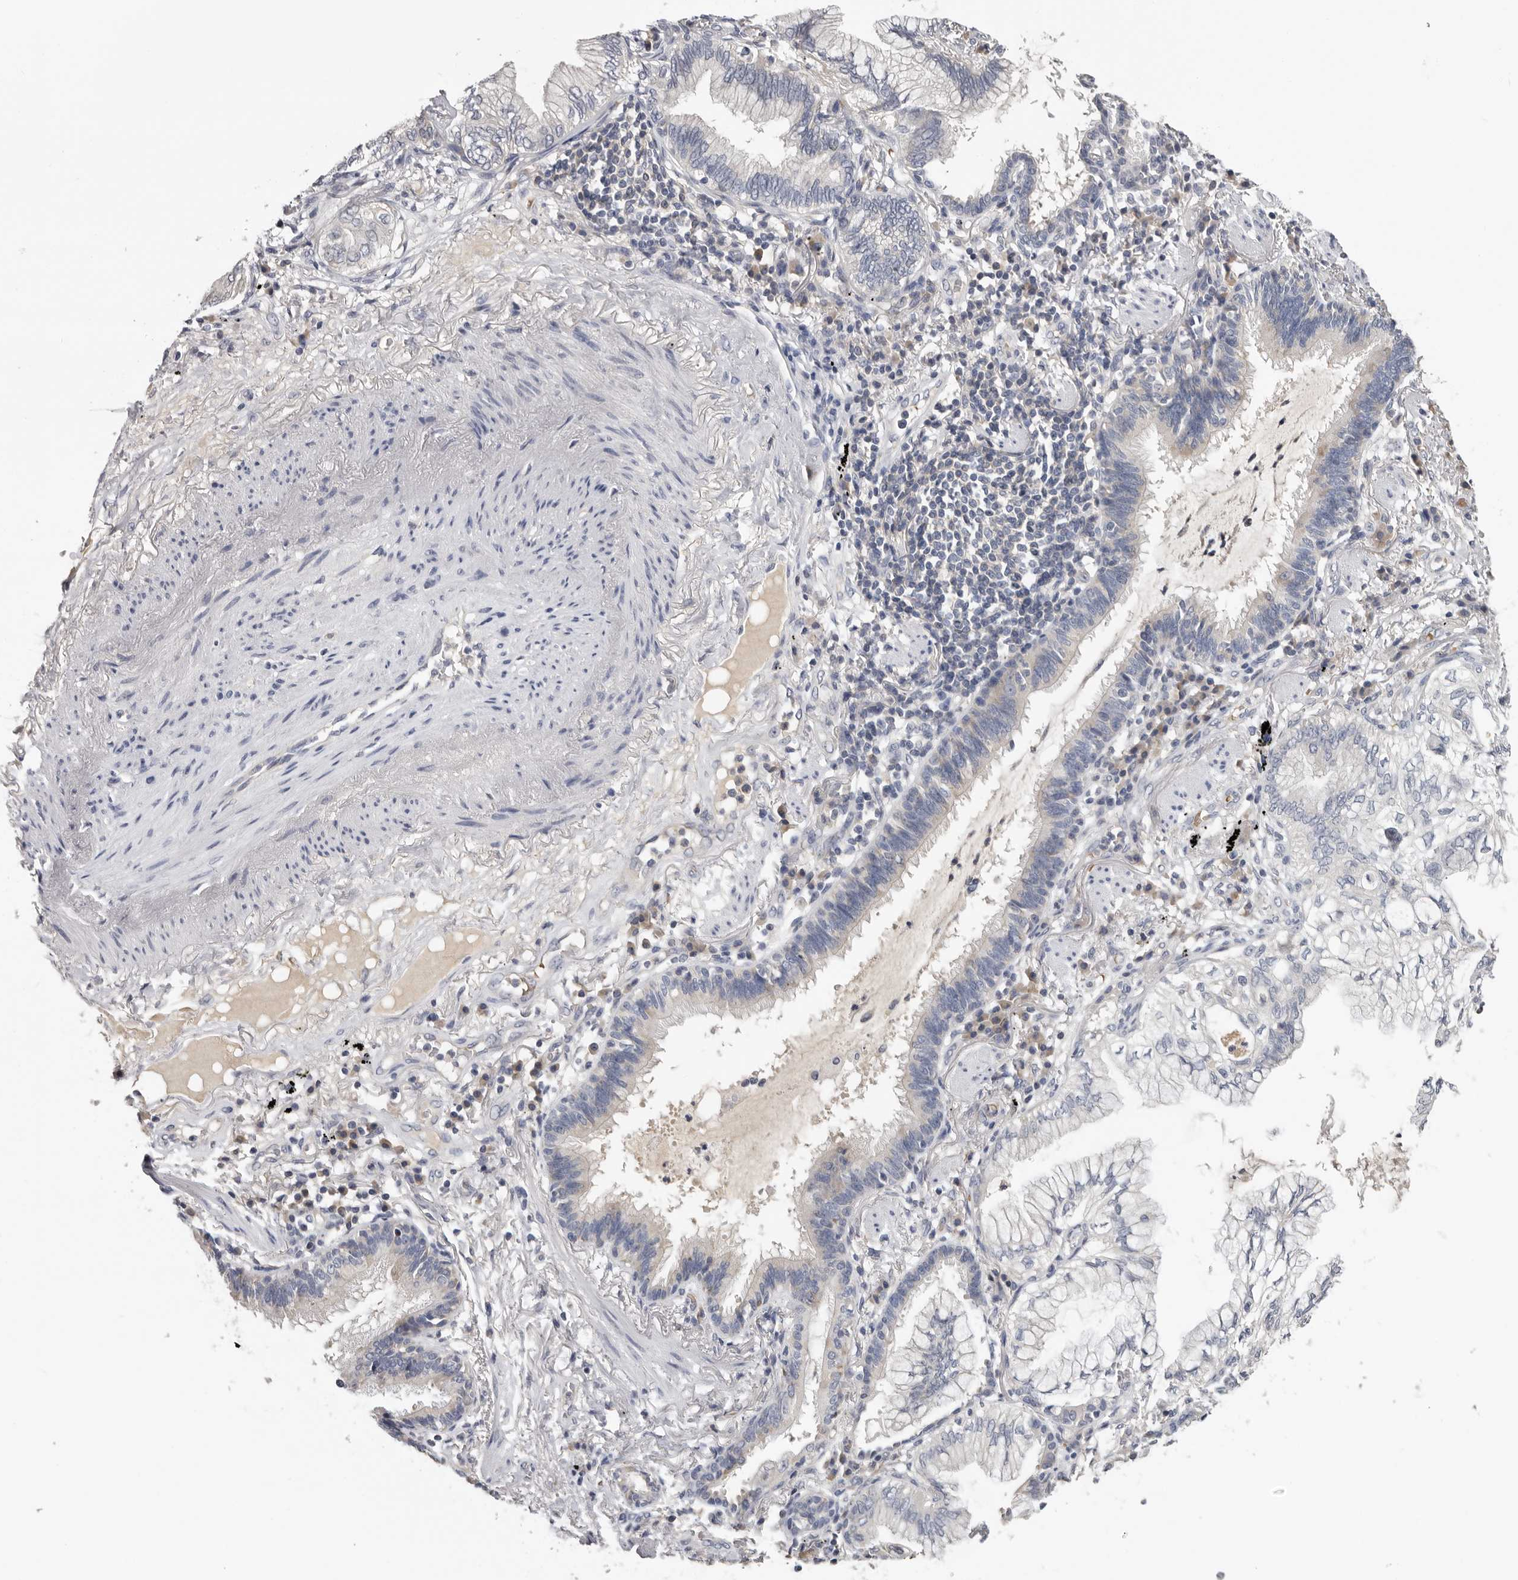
{"staining": {"intensity": "negative", "quantity": "none", "location": "none"}, "tissue": "lung cancer", "cell_type": "Tumor cells", "image_type": "cancer", "snomed": [{"axis": "morphology", "description": "Adenocarcinoma, NOS"}, {"axis": "topography", "description": "Lung"}], "caption": "Image shows no protein staining in tumor cells of adenocarcinoma (lung) tissue. (DAB IHC visualized using brightfield microscopy, high magnification).", "gene": "KIF2B", "patient": {"sex": "female", "age": 70}}